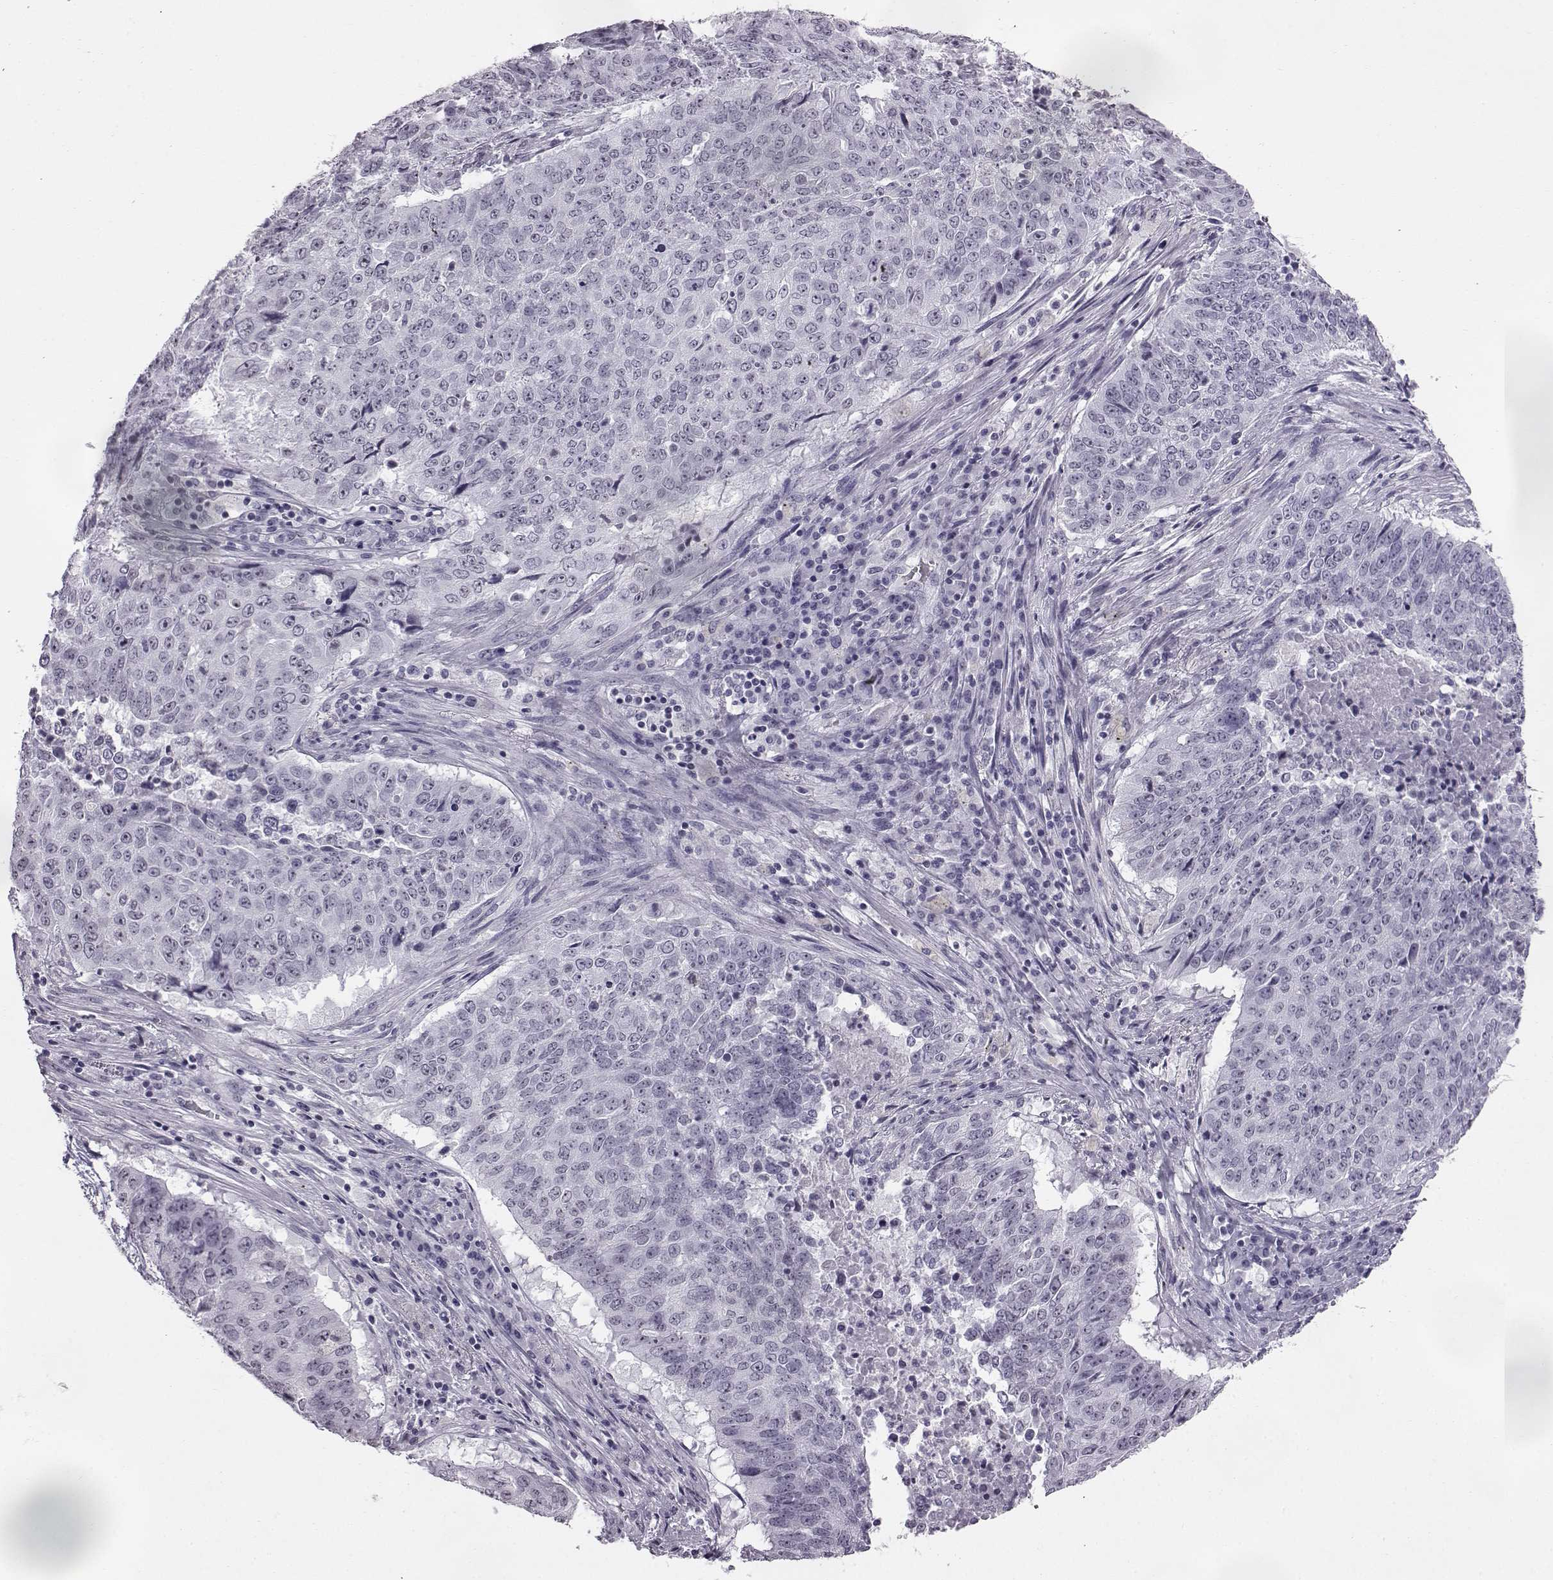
{"staining": {"intensity": "weak", "quantity": "<25%", "location": "nuclear"}, "tissue": "lung cancer", "cell_type": "Tumor cells", "image_type": "cancer", "snomed": [{"axis": "morphology", "description": "Normal tissue, NOS"}, {"axis": "morphology", "description": "Squamous cell carcinoma, NOS"}, {"axis": "topography", "description": "Bronchus"}, {"axis": "topography", "description": "Lung"}], "caption": "Lung cancer was stained to show a protein in brown. There is no significant expression in tumor cells.", "gene": "ADGRG2", "patient": {"sex": "male", "age": 64}}